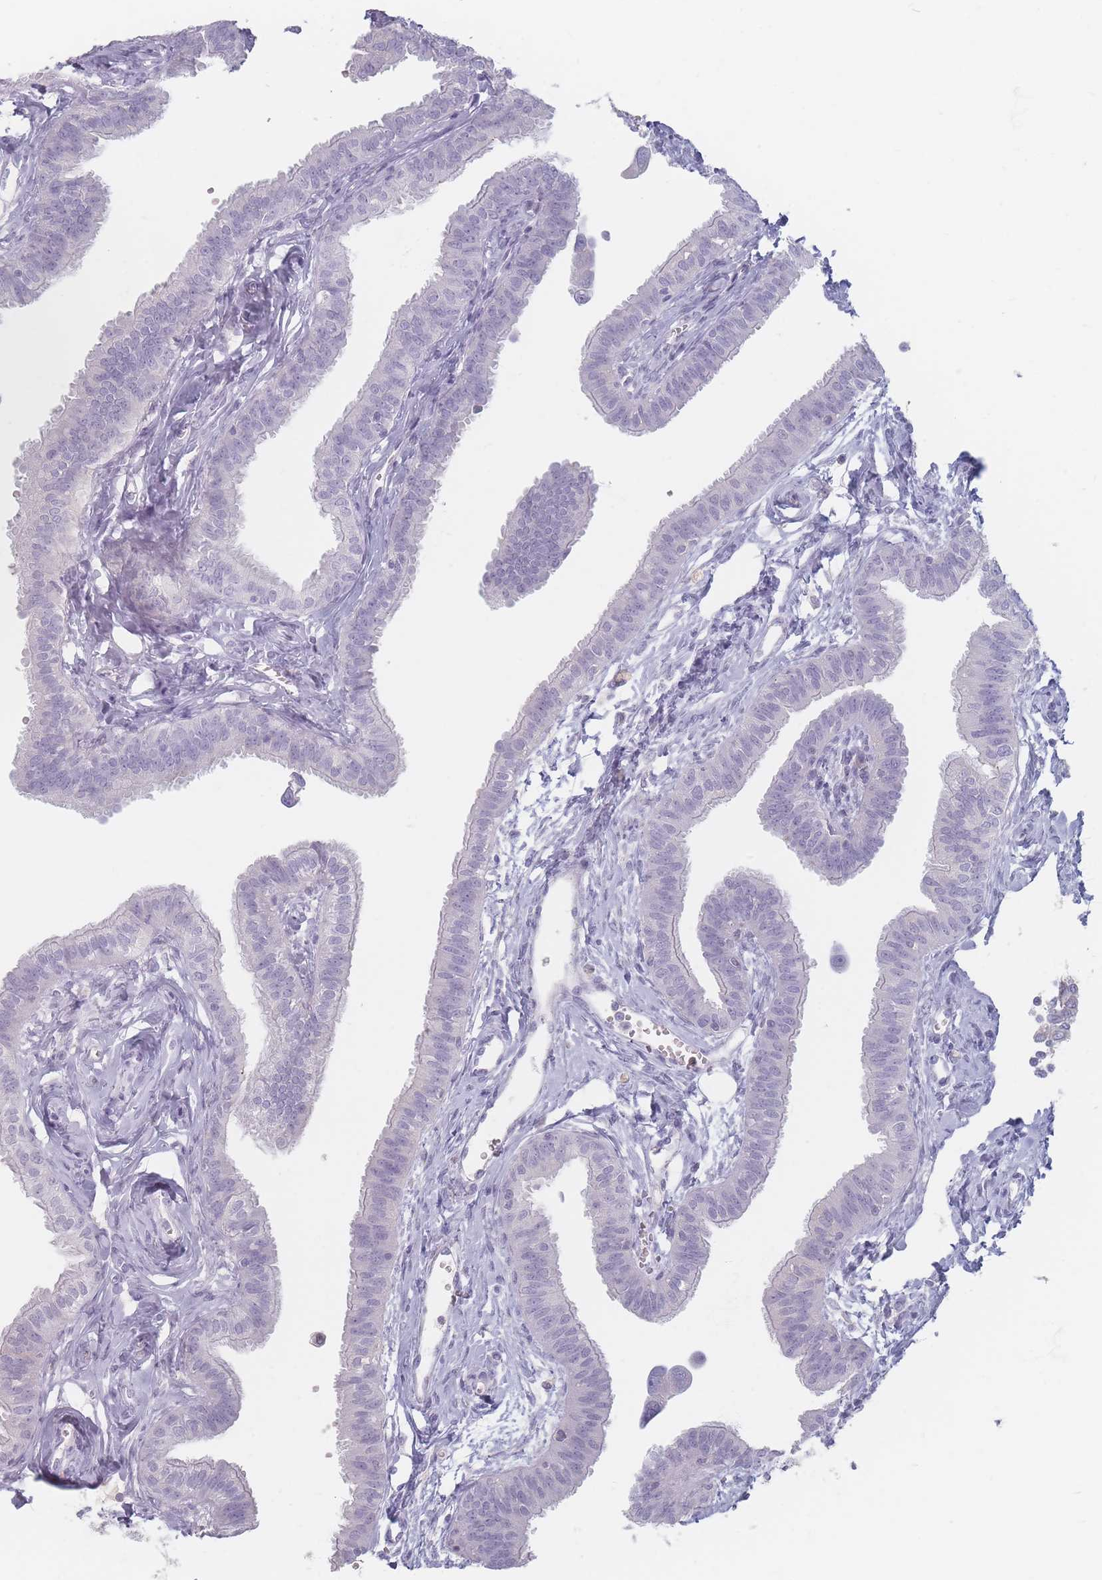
{"staining": {"intensity": "negative", "quantity": "none", "location": "none"}, "tissue": "fallopian tube", "cell_type": "Glandular cells", "image_type": "normal", "snomed": [{"axis": "morphology", "description": "Normal tissue, NOS"}, {"axis": "morphology", "description": "Carcinoma, NOS"}, {"axis": "topography", "description": "Fallopian tube"}, {"axis": "topography", "description": "Ovary"}], "caption": "Immunohistochemistry micrograph of normal fallopian tube: fallopian tube stained with DAB displays no significant protein positivity in glandular cells. The staining was performed using DAB (3,3'-diaminobenzidine) to visualize the protein expression in brown, while the nuclei were stained in blue with hematoxylin (Magnification: 20x).", "gene": "HELZ2", "patient": {"sex": "female", "age": 59}}